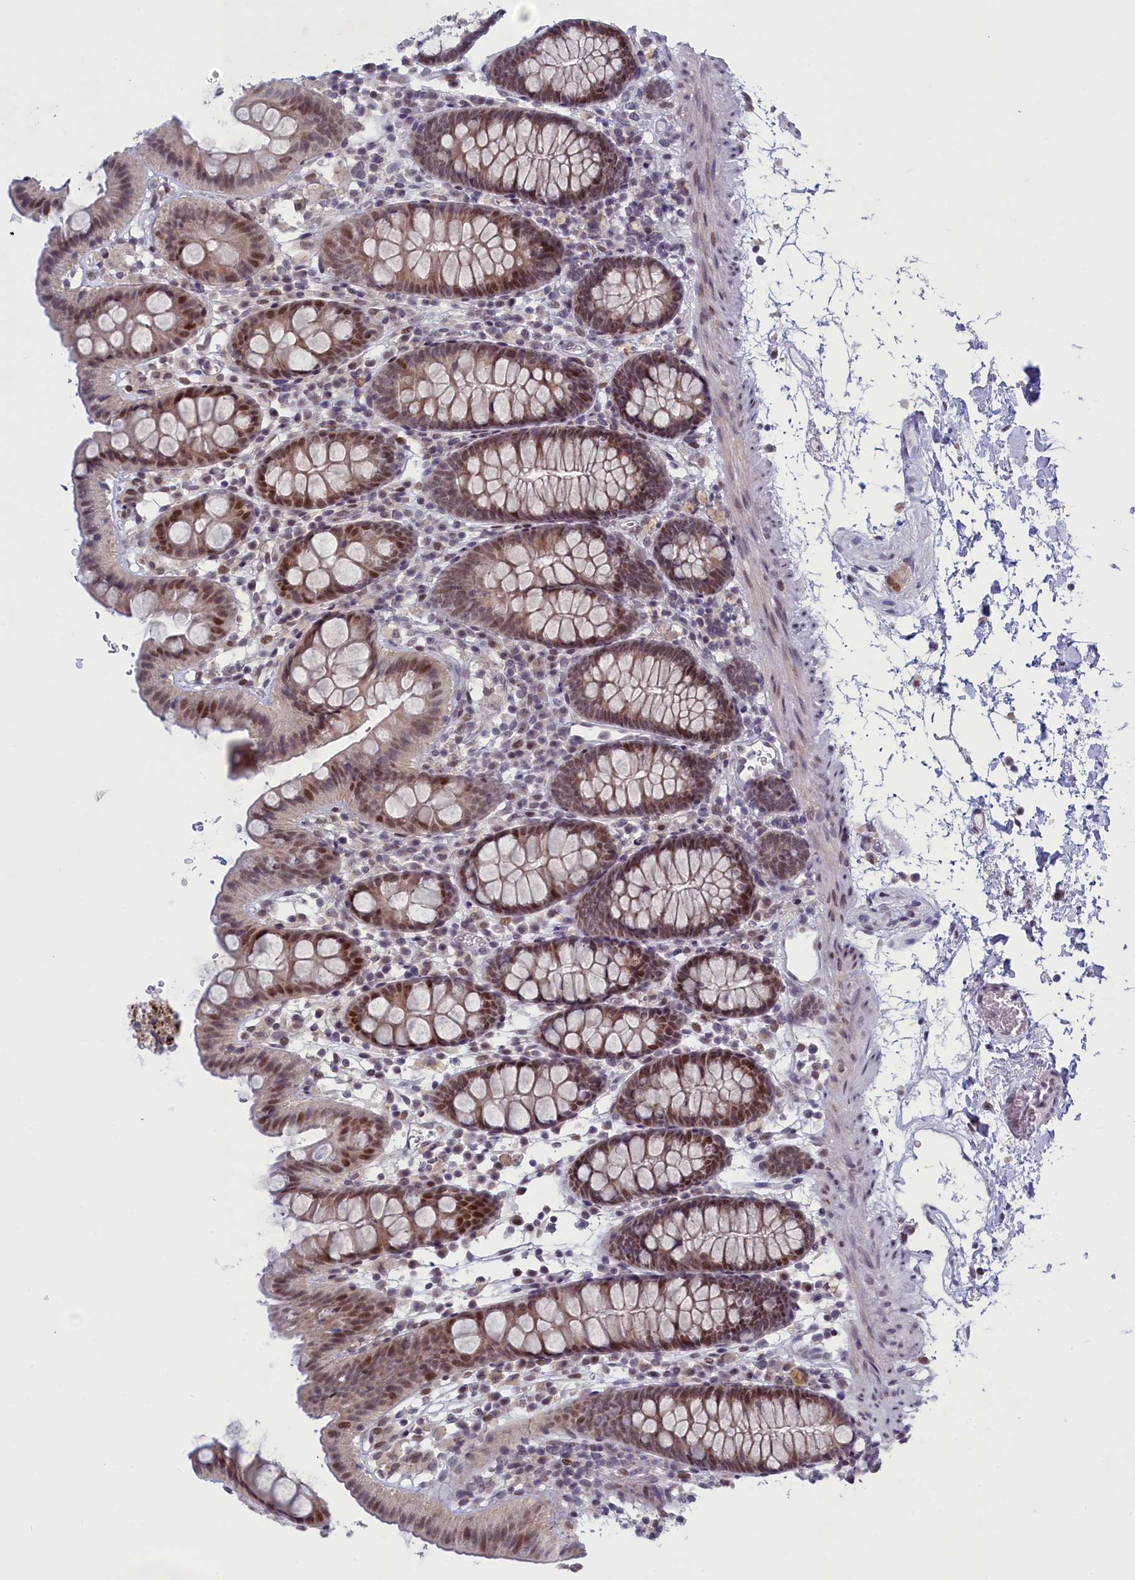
{"staining": {"intensity": "negative", "quantity": "none", "location": "none"}, "tissue": "colon", "cell_type": "Endothelial cells", "image_type": "normal", "snomed": [{"axis": "morphology", "description": "Normal tissue, NOS"}, {"axis": "topography", "description": "Colon"}], "caption": "This is an immunohistochemistry micrograph of unremarkable colon. There is no expression in endothelial cells.", "gene": "ATF7IP2", "patient": {"sex": "male", "age": 75}}